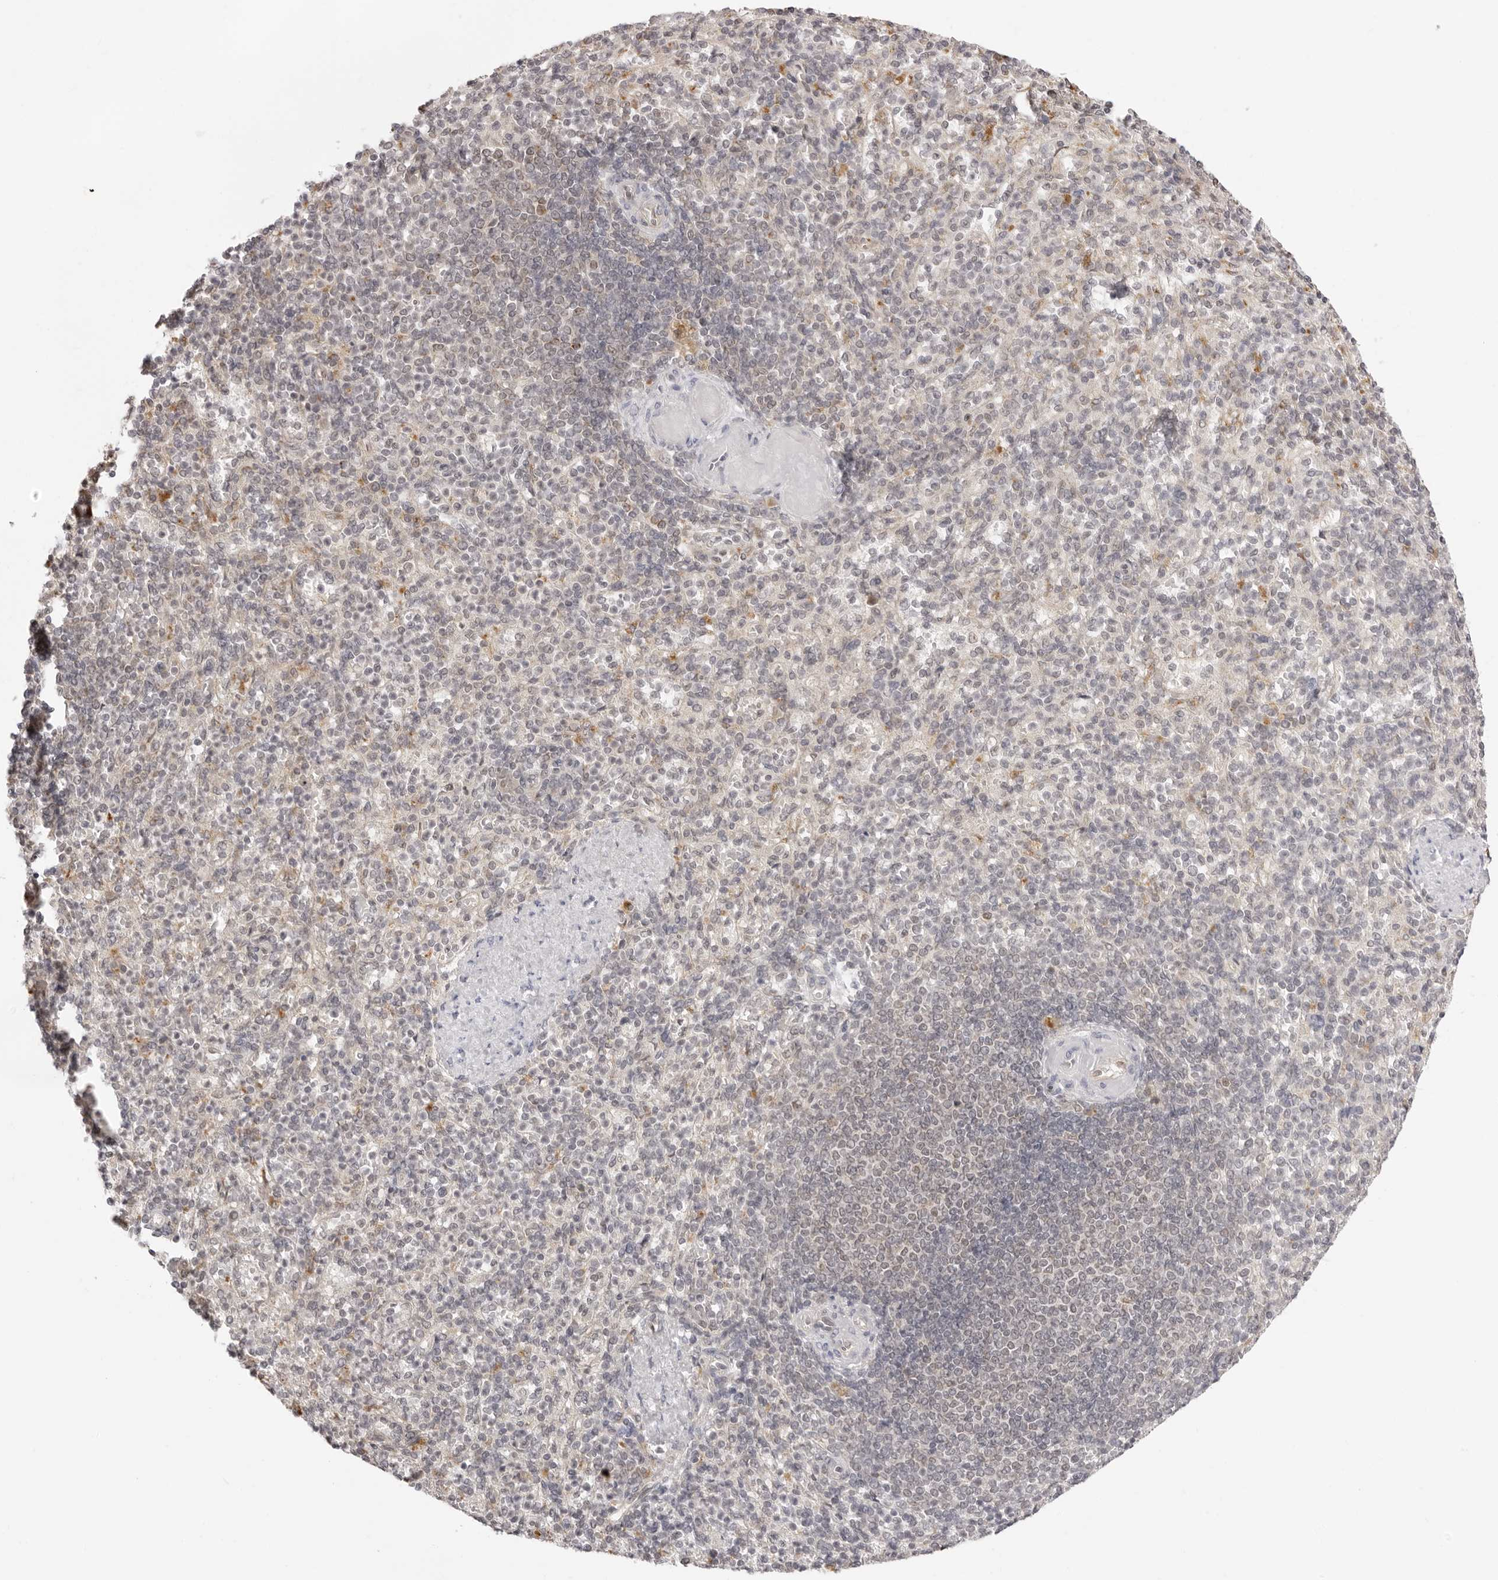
{"staining": {"intensity": "negative", "quantity": "none", "location": "none"}, "tissue": "spleen", "cell_type": "Cells in red pulp", "image_type": "normal", "snomed": [{"axis": "morphology", "description": "Normal tissue, NOS"}, {"axis": "topography", "description": "Spleen"}], "caption": "This is an immunohistochemistry (IHC) image of normal spleen. There is no staining in cells in red pulp.", "gene": "FDPS", "patient": {"sex": "female", "age": 74}}